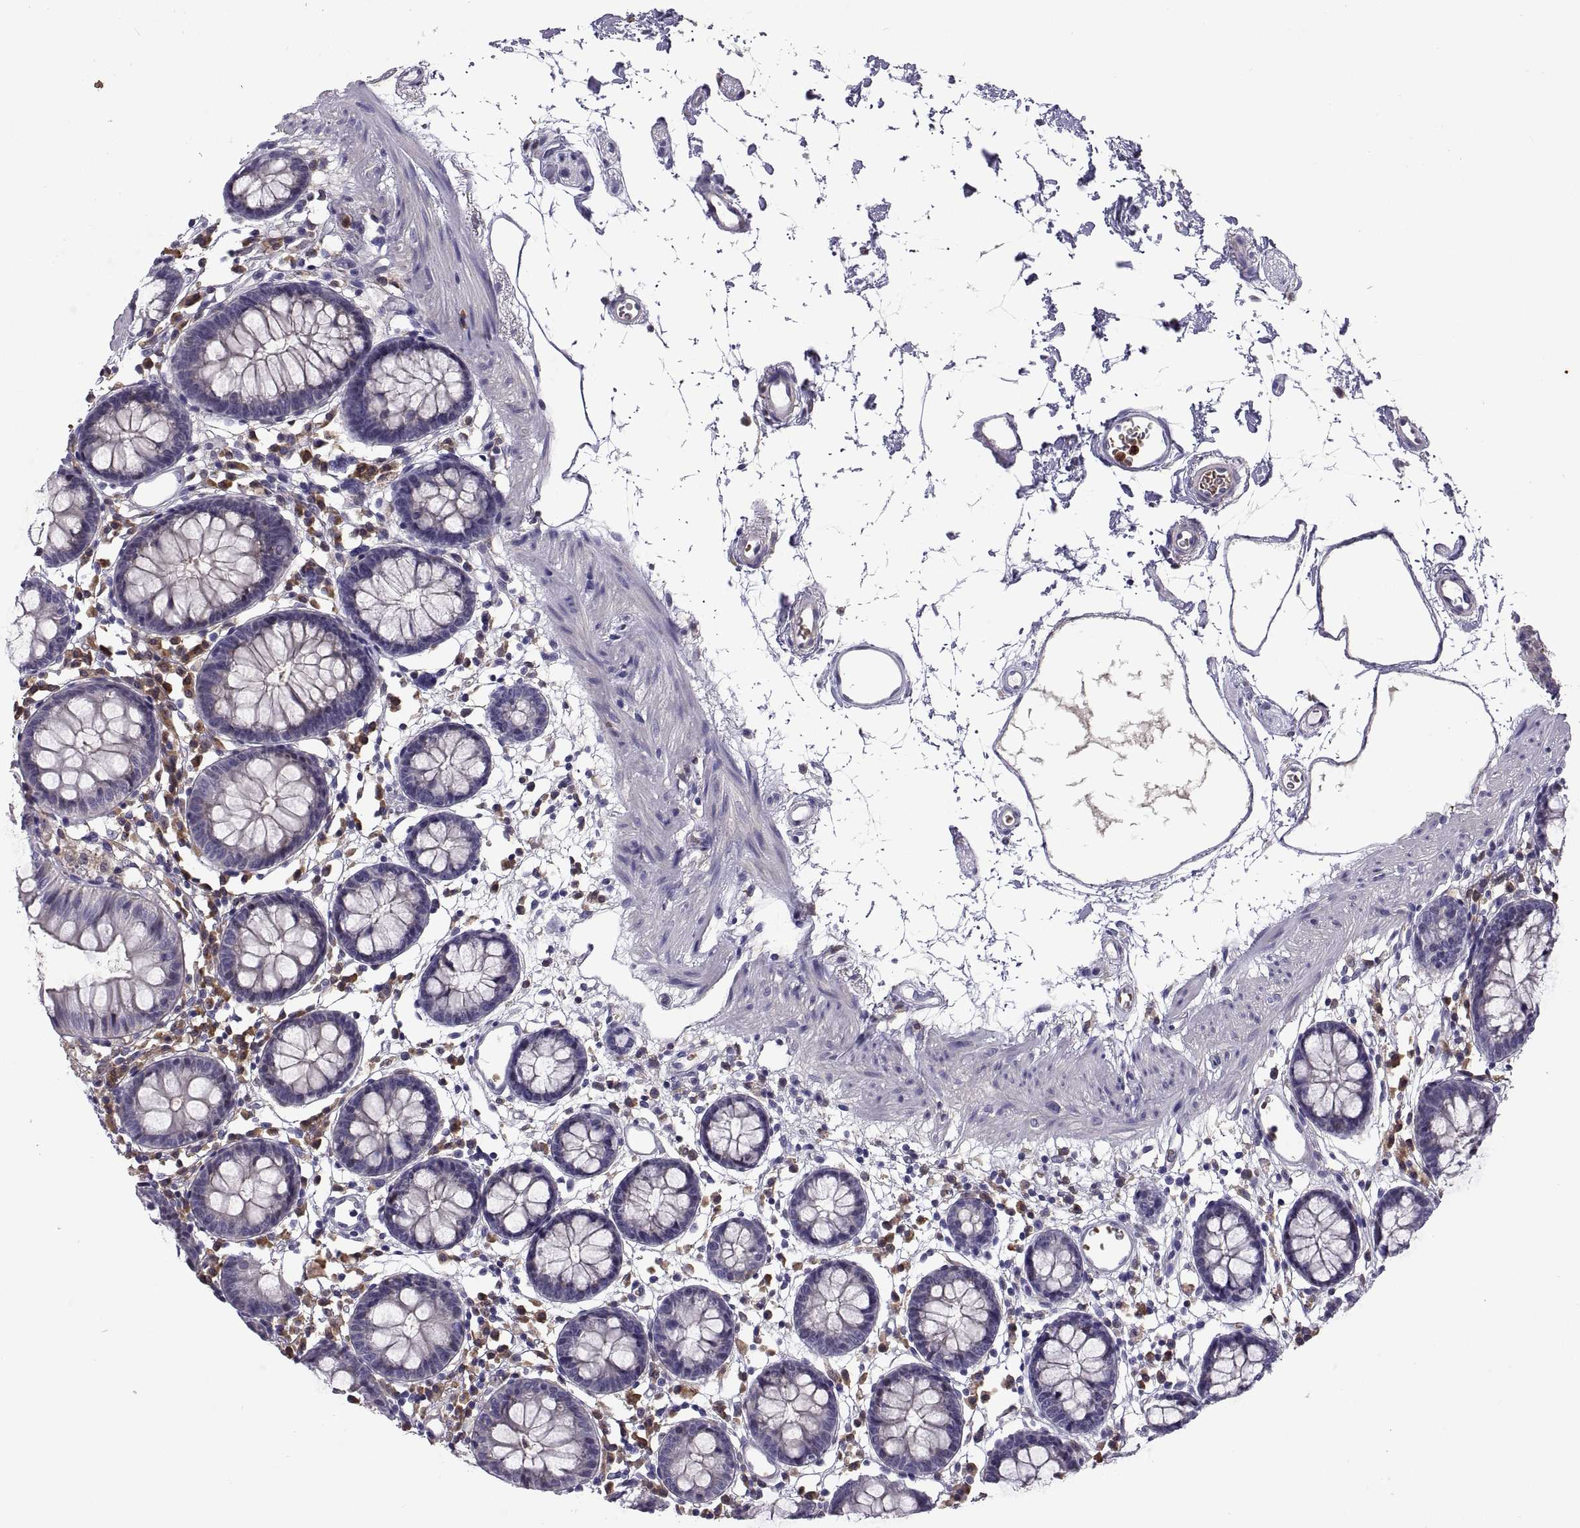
{"staining": {"intensity": "negative", "quantity": "none", "location": "none"}, "tissue": "colon", "cell_type": "Endothelial cells", "image_type": "normal", "snomed": [{"axis": "morphology", "description": "Normal tissue, NOS"}, {"axis": "topography", "description": "Colon"}], "caption": "Colon stained for a protein using IHC reveals no positivity endothelial cells.", "gene": "DOK3", "patient": {"sex": "female", "age": 84}}